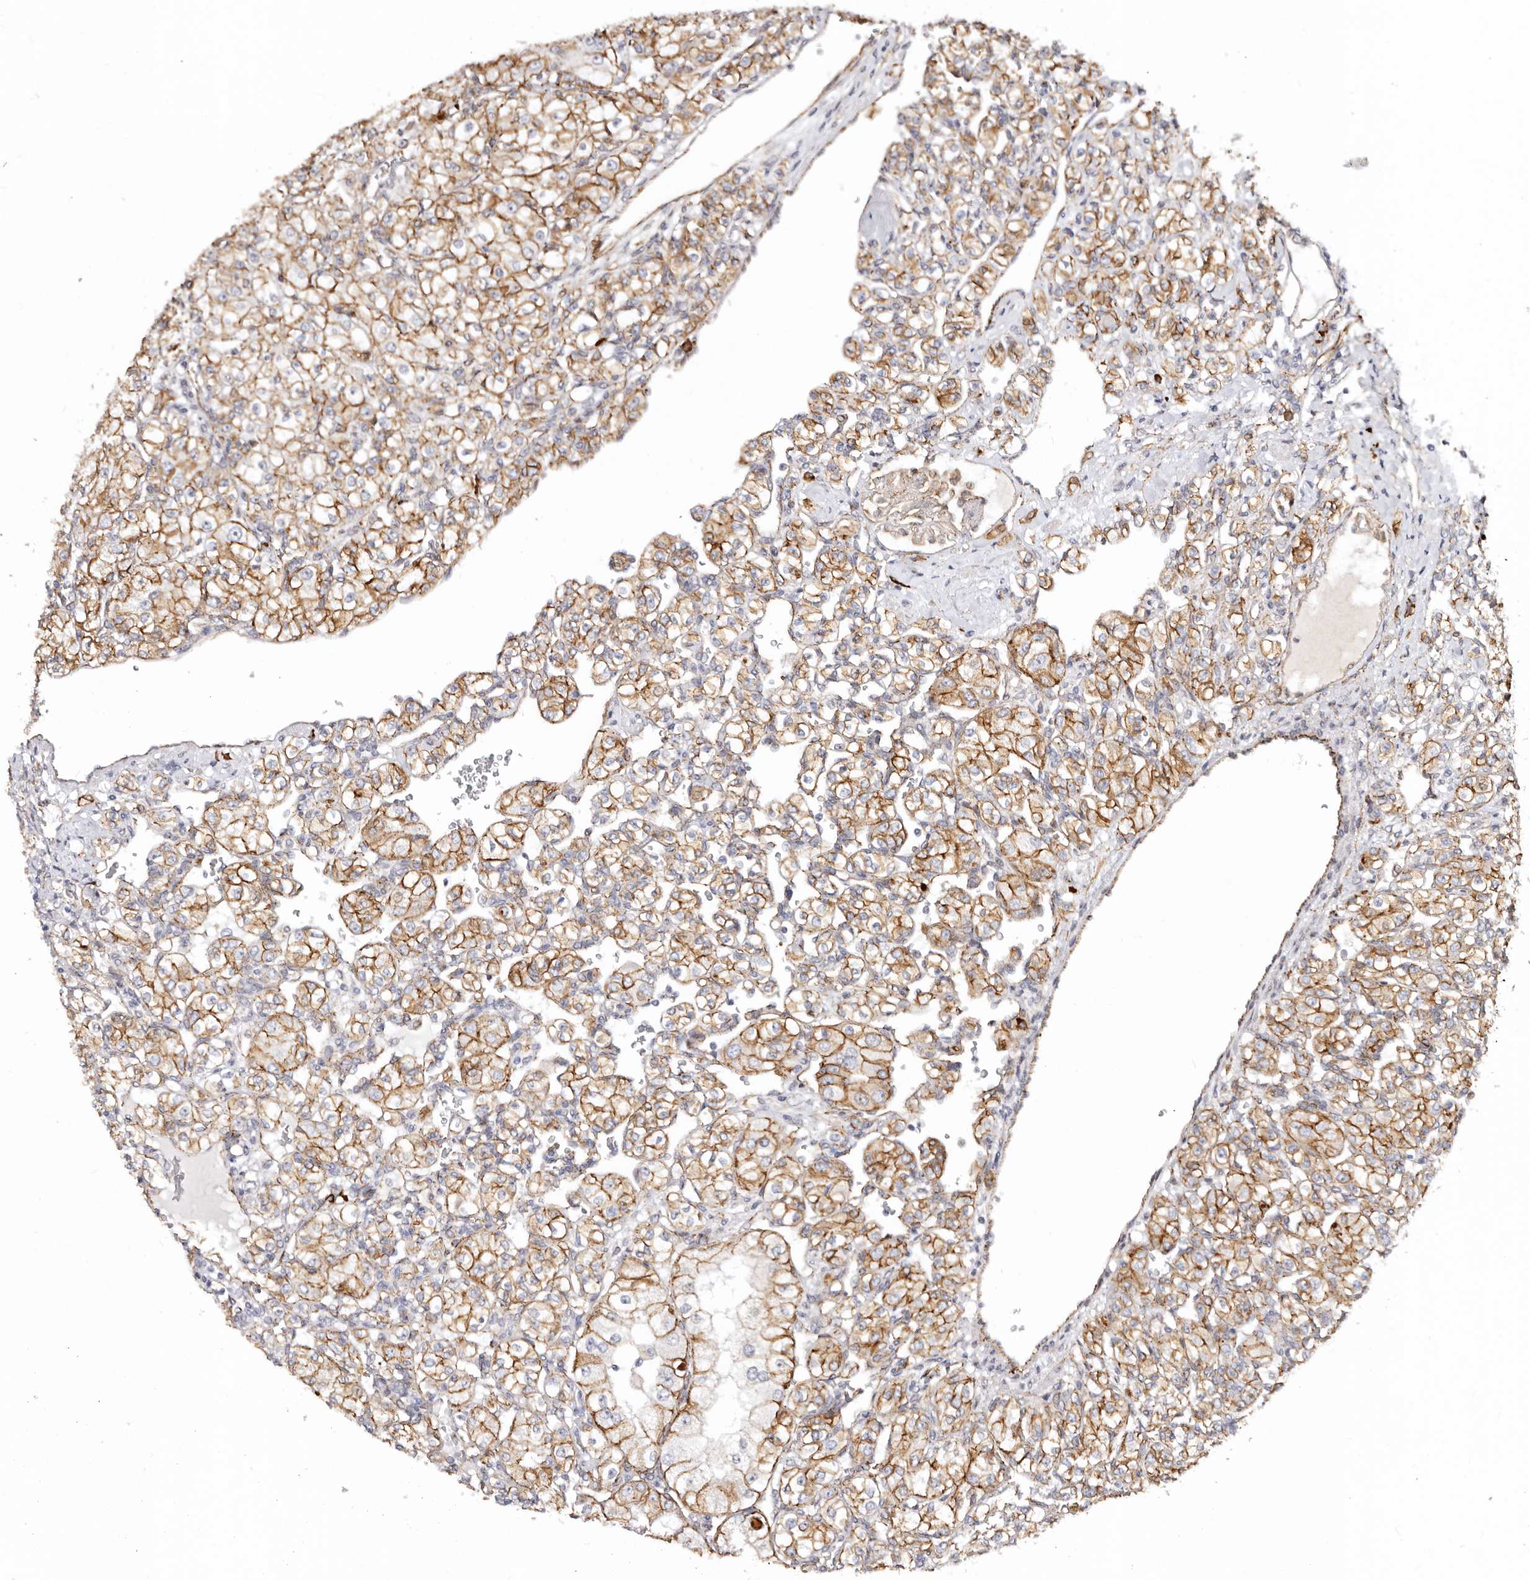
{"staining": {"intensity": "moderate", "quantity": ">75%", "location": "cytoplasmic/membranous"}, "tissue": "renal cancer", "cell_type": "Tumor cells", "image_type": "cancer", "snomed": [{"axis": "morphology", "description": "Adenocarcinoma, NOS"}, {"axis": "topography", "description": "Kidney"}], "caption": "Immunohistochemistry (IHC) of human adenocarcinoma (renal) shows medium levels of moderate cytoplasmic/membranous positivity in approximately >75% of tumor cells.", "gene": "CTNNB1", "patient": {"sex": "male", "age": 77}}